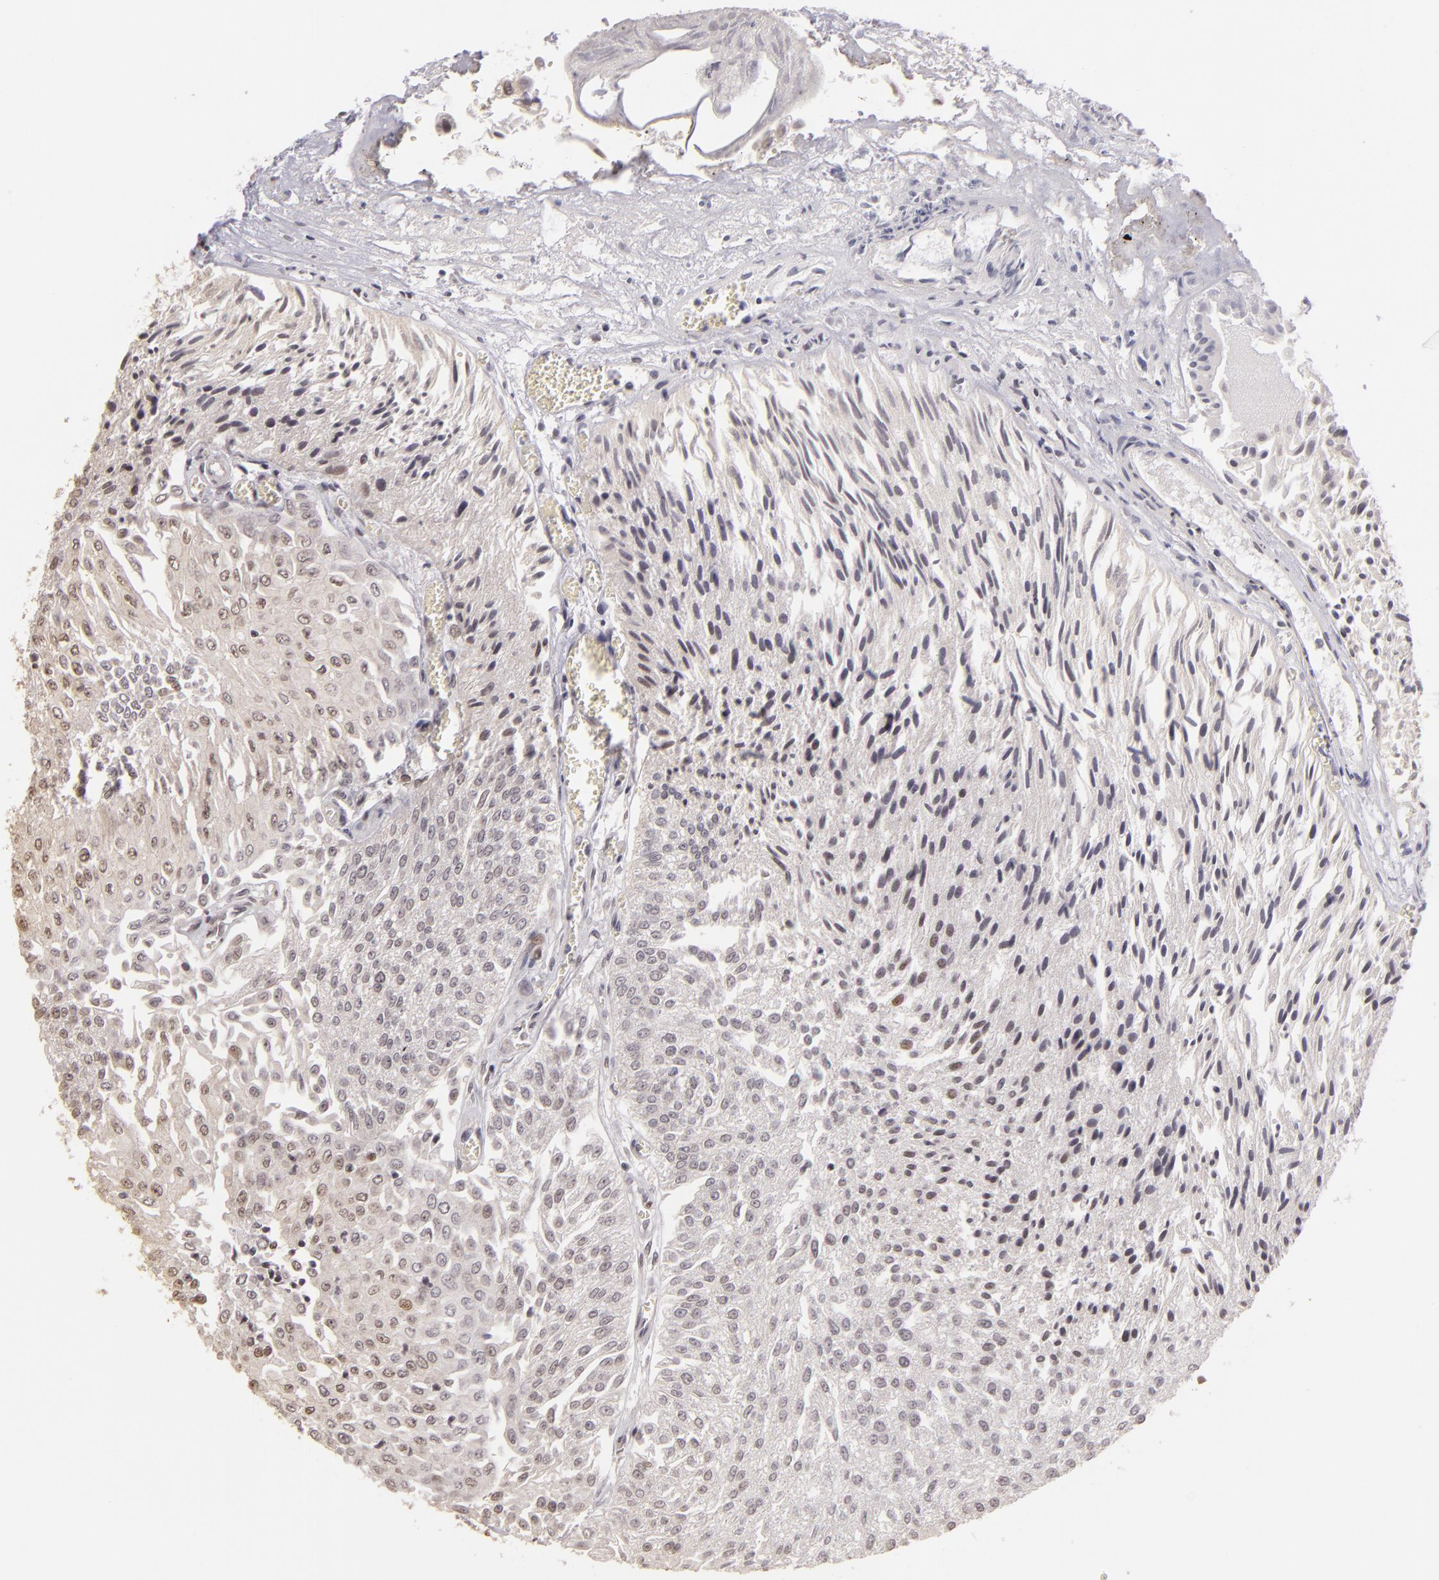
{"staining": {"intensity": "weak", "quantity": "<25%", "location": "nuclear"}, "tissue": "urothelial cancer", "cell_type": "Tumor cells", "image_type": "cancer", "snomed": [{"axis": "morphology", "description": "Urothelial carcinoma, Low grade"}, {"axis": "topography", "description": "Urinary bladder"}], "caption": "This histopathology image is of urothelial cancer stained with IHC to label a protein in brown with the nuclei are counter-stained blue. There is no expression in tumor cells.", "gene": "RARB", "patient": {"sex": "male", "age": 86}}